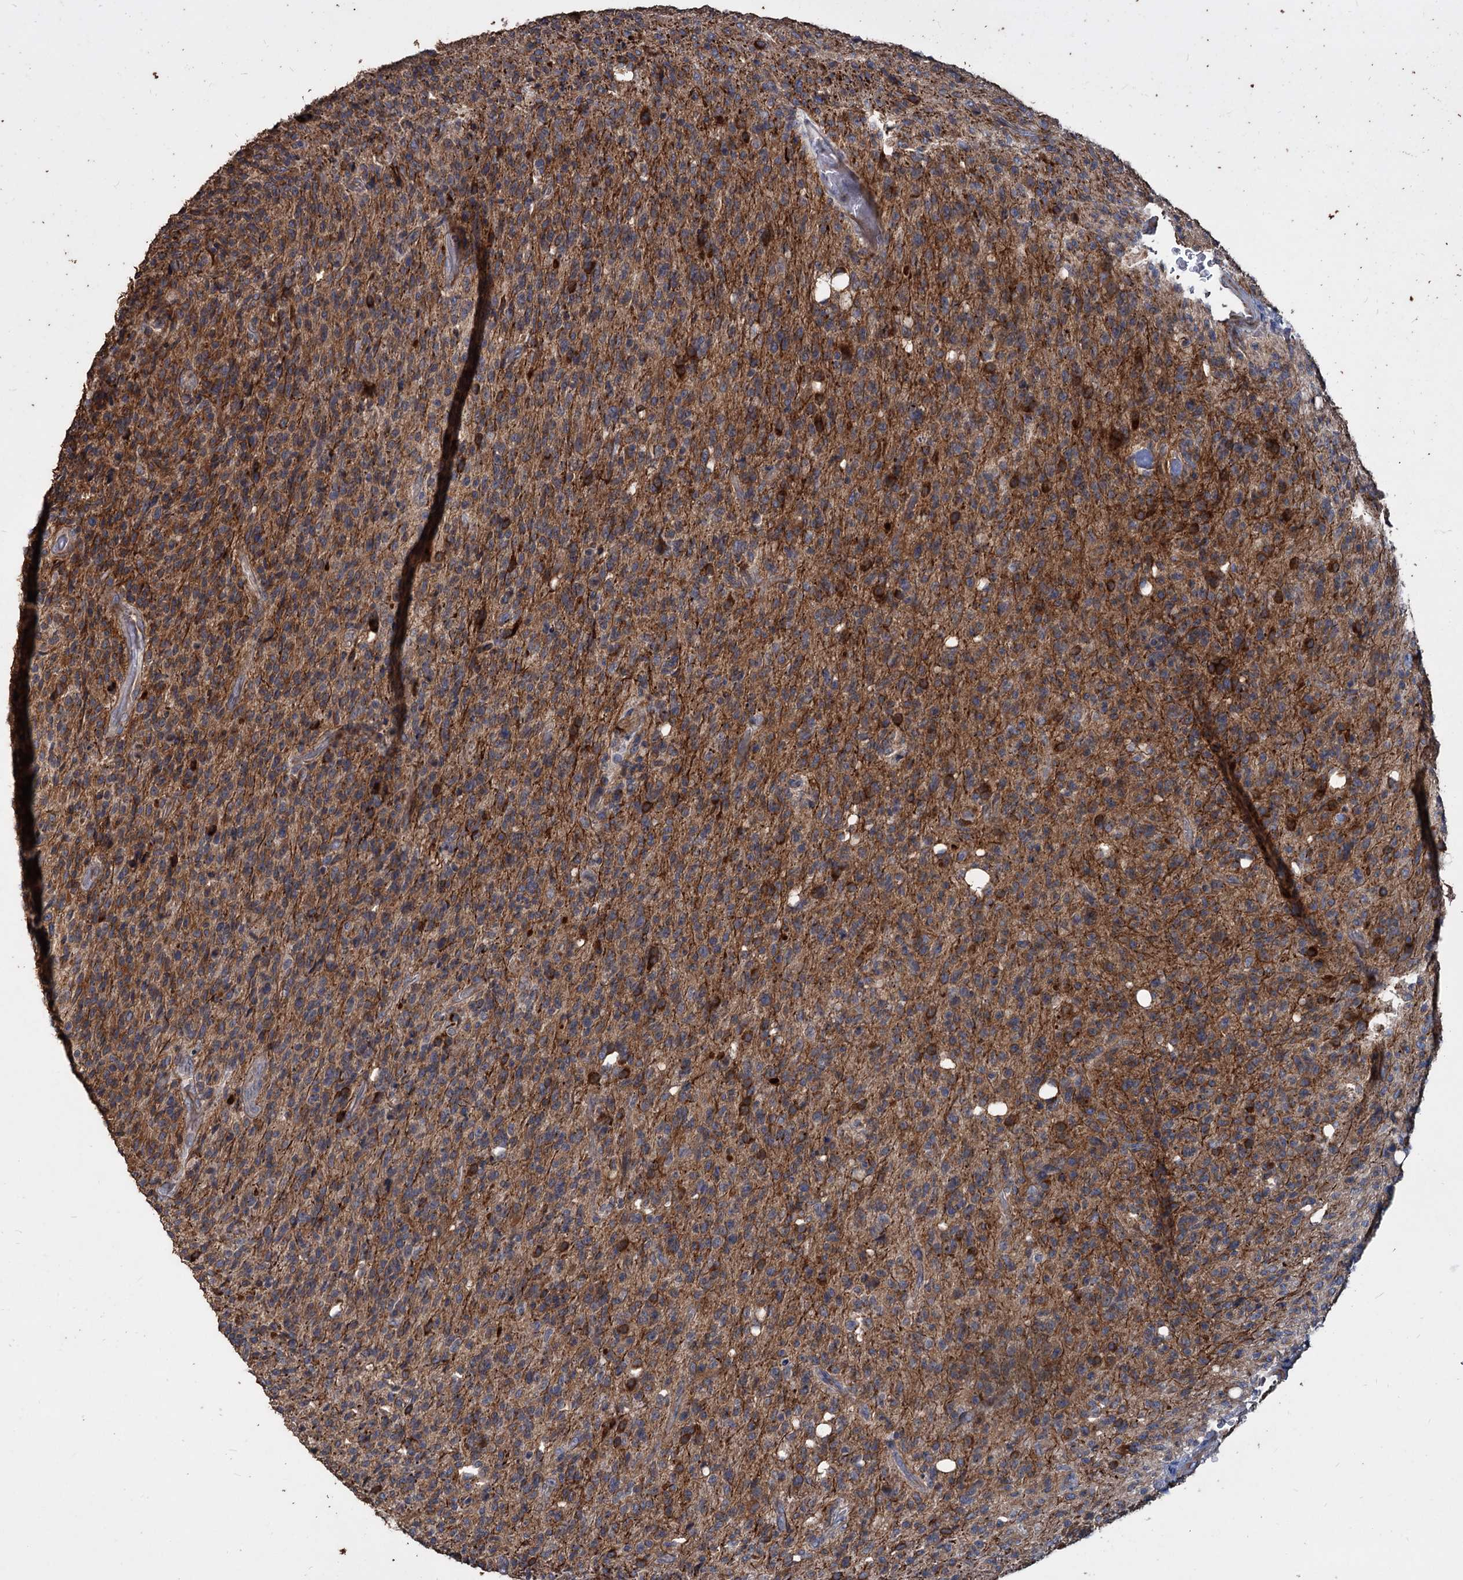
{"staining": {"intensity": "moderate", "quantity": "25%-75%", "location": "cytoplasmic/membranous"}, "tissue": "glioma", "cell_type": "Tumor cells", "image_type": "cancer", "snomed": [{"axis": "morphology", "description": "Glioma, malignant, High grade"}, {"axis": "topography", "description": "Brain"}], "caption": "Immunohistochemical staining of human malignant high-grade glioma shows medium levels of moderate cytoplasmic/membranous protein staining in approximately 25%-75% of tumor cells.", "gene": "DEPDC4", "patient": {"sex": "female", "age": 57}}